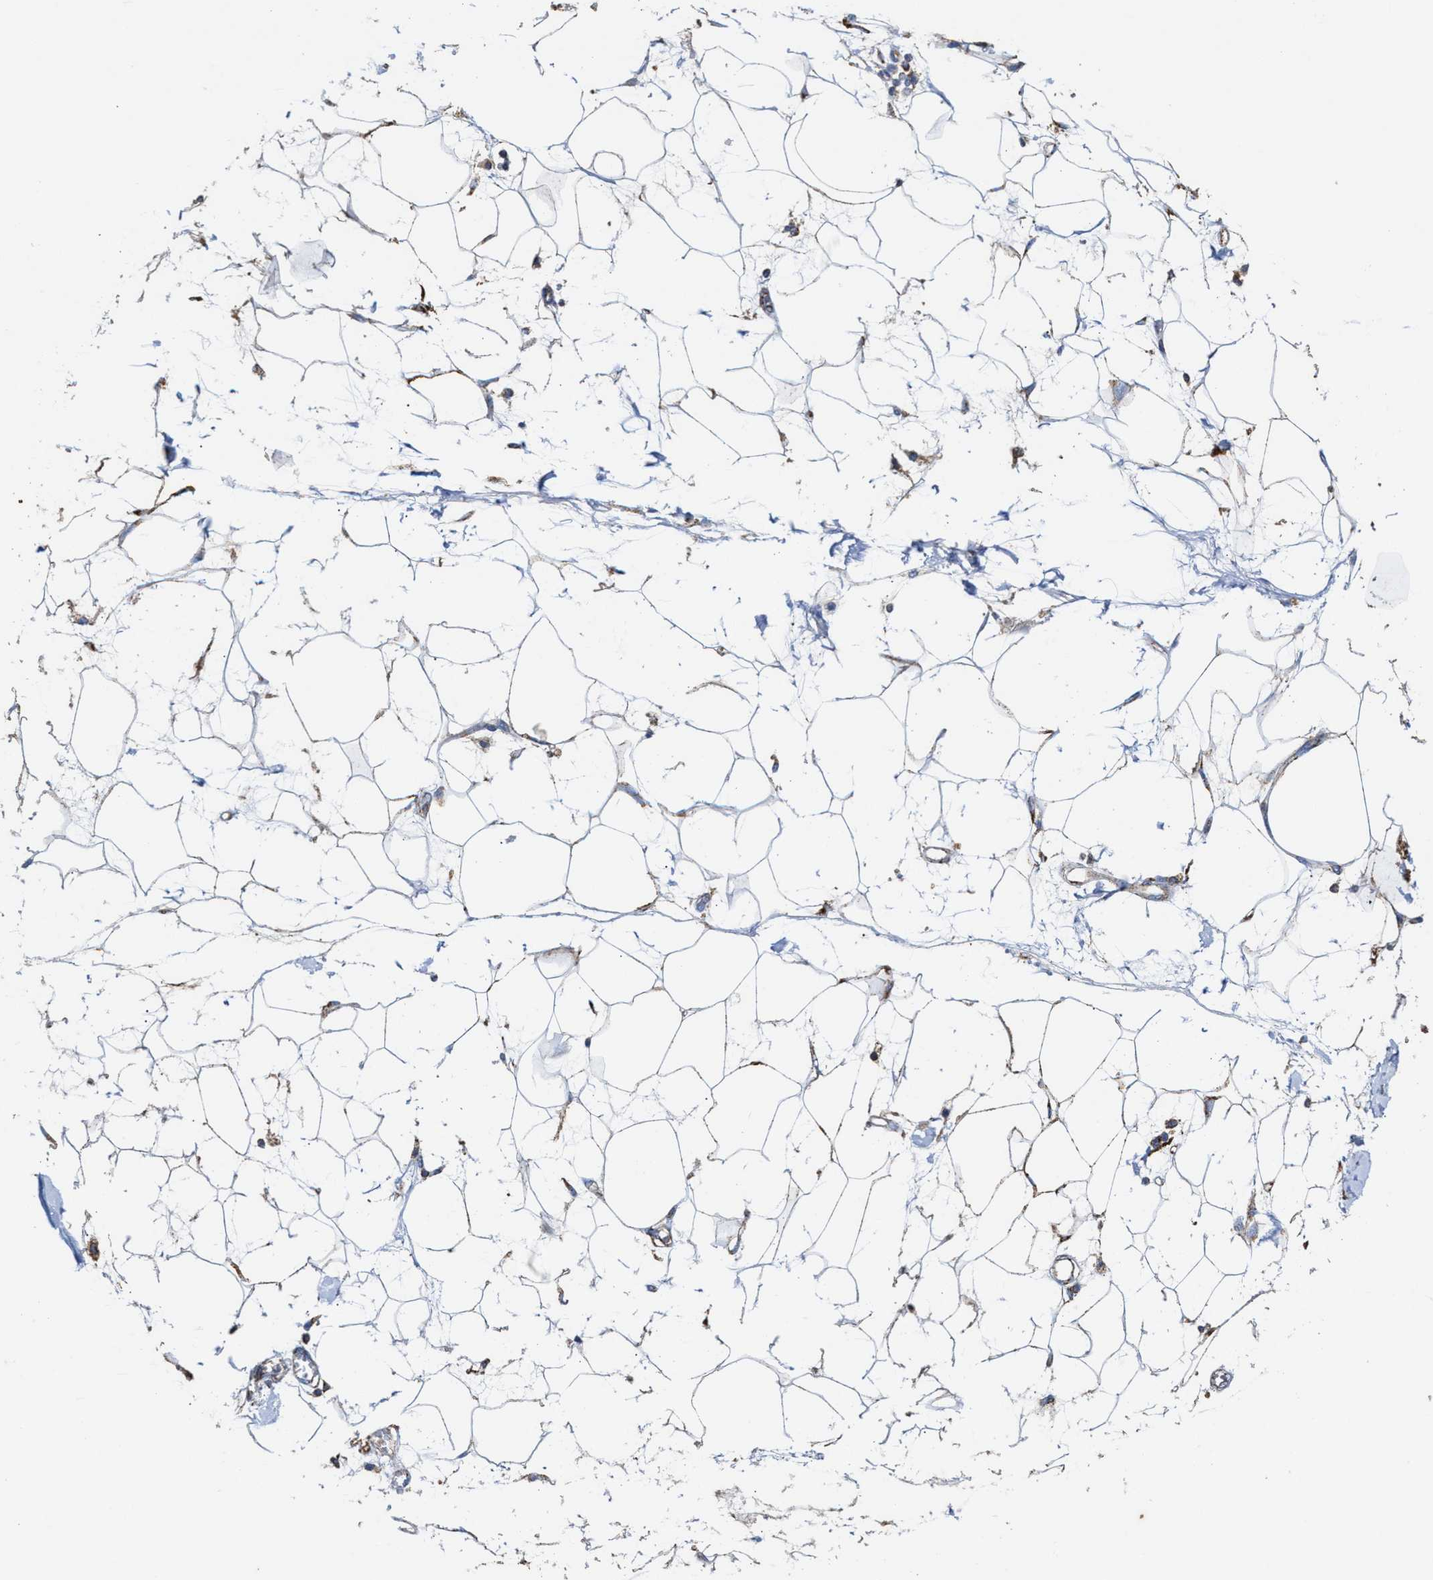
{"staining": {"intensity": "weak", "quantity": ">75%", "location": "cytoplasmic/membranous"}, "tissue": "adipose tissue", "cell_type": "Adipocytes", "image_type": "normal", "snomed": [{"axis": "morphology", "description": "Normal tissue, NOS"}, {"axis": "morphology", "description": "Adenocarcinoma, NOS"}, {"axis": "topography", "description": "Duodenum"}, {"axis": "topography", "description": "Peripheral nerve tissue"}], "caption": "Immunohistochemistry of unremarkable adipose tissue shows low levels of weak cytoplasmic/membranous expression in approximately >75% of adipocytes. The staining is performed using DAB brown chromogen to label protein expression. The nuclei are counter-stained blue using hematoxylin.", "gene": "MECR", "patient": {"sex": "female", "age": 60}}